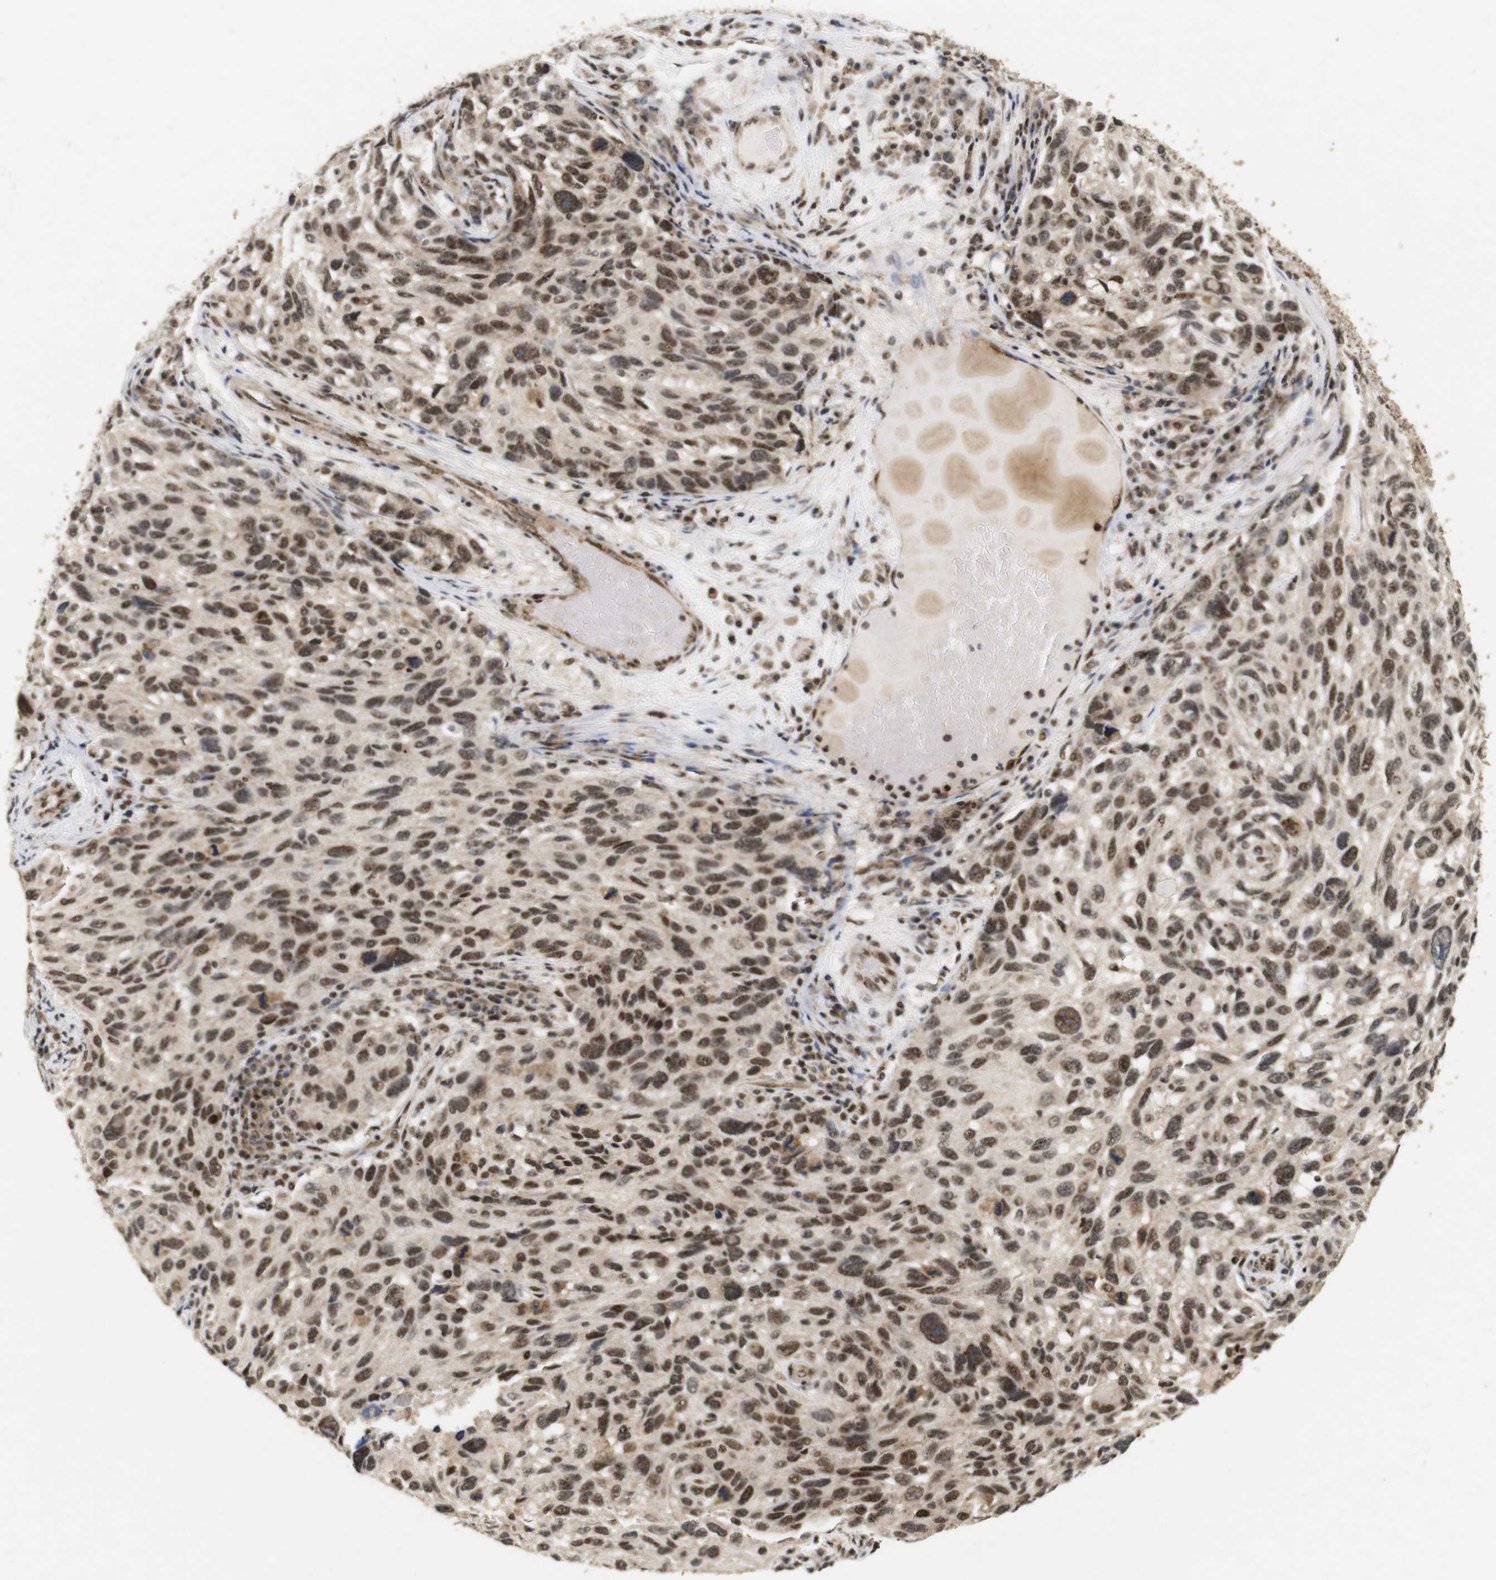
{"staining": {"intensity": "moderate", "quantity": ">75%", "location": "cytoplasmic/membranous,nuclear"}, "tissue": "melanoma", "cell_type": "Tumor cells", "image_type": "cancer", "snomed": [{"axis": "morphology", "description": "Malignant melanoma, NOS"}, {"axis": "topography", "description": "Skin"}], "caption": "Immunohistochemistry micrograph of neoplastic tissue: malignant melanoma stained using IHC displays medium levels of moderate protein expression localized specifically in the cytoplasmic/membranous and nuclear of tumor cells, appearing as a cytoplasmic/membranous and nuclear brown color.", "gene": "PYM1", "patient": {"sex": "male", "age": 53}}